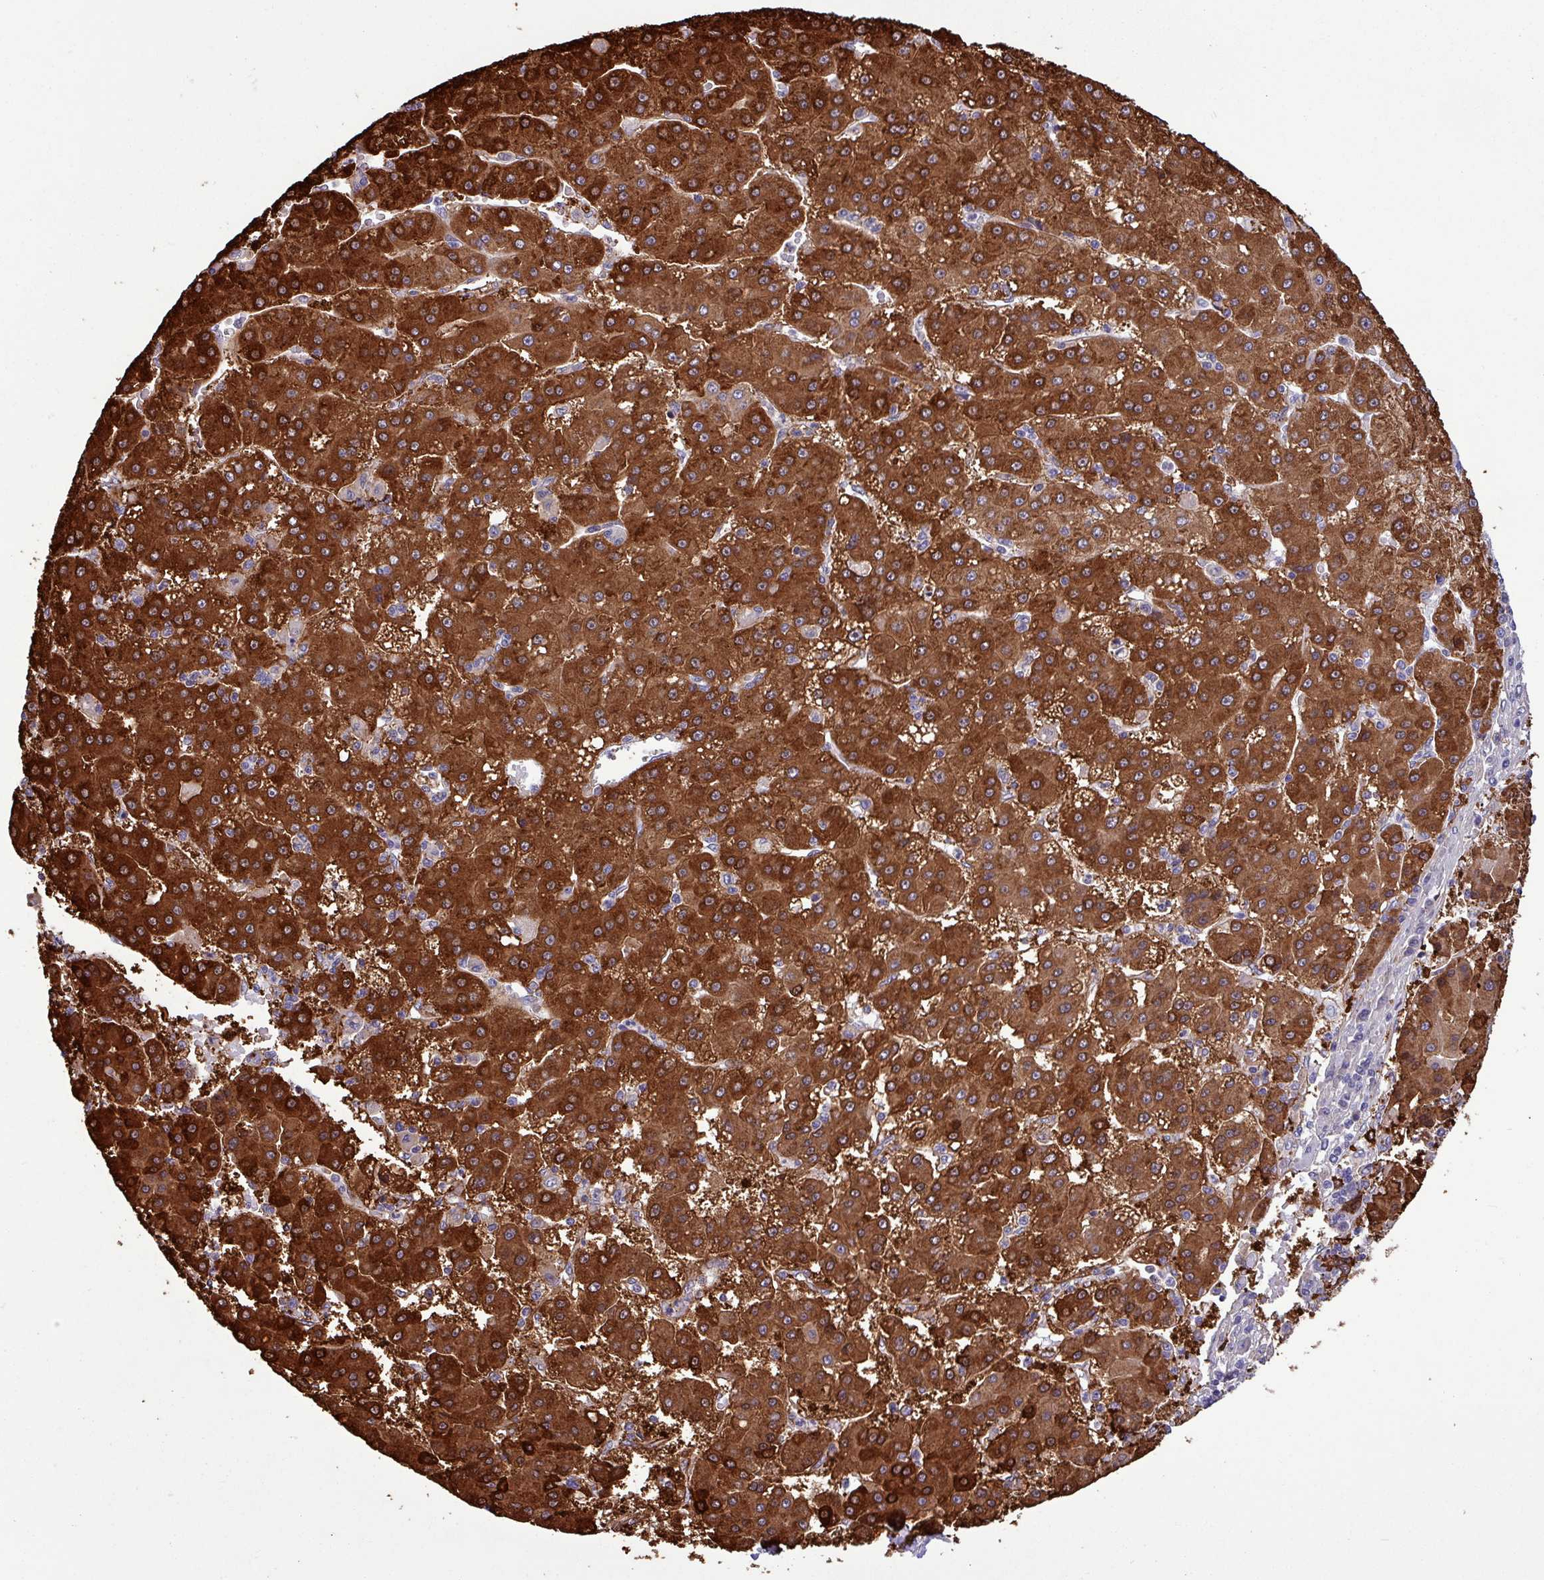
{"staining": {"intensity": "strong", "quantity": ">75%", "location": "cytoplasmic/membranous"}, "tissue": "liver cancer", "cell_type": "Tumor cells", "image_type": "cancer", "snomed": [{"axis": "morphology", "description": "Carcinoma, Hepatocellular, NOS"}, {"axis": "topography", "description": "Liver"}], "caption": "The image displays staining of liver hepatocellular carcinoma, revealing strong cytoplasmic/membranous protein positivity (brown color) within tumor cells. The staining was performed using DAB (3,3'-diaminobenzidine), with brown indicating positive protein expression. Nuclei are stained blue with hematoxylin.", "gene": "PCED1A", "patient": {"sex": "male", "age": 76}}